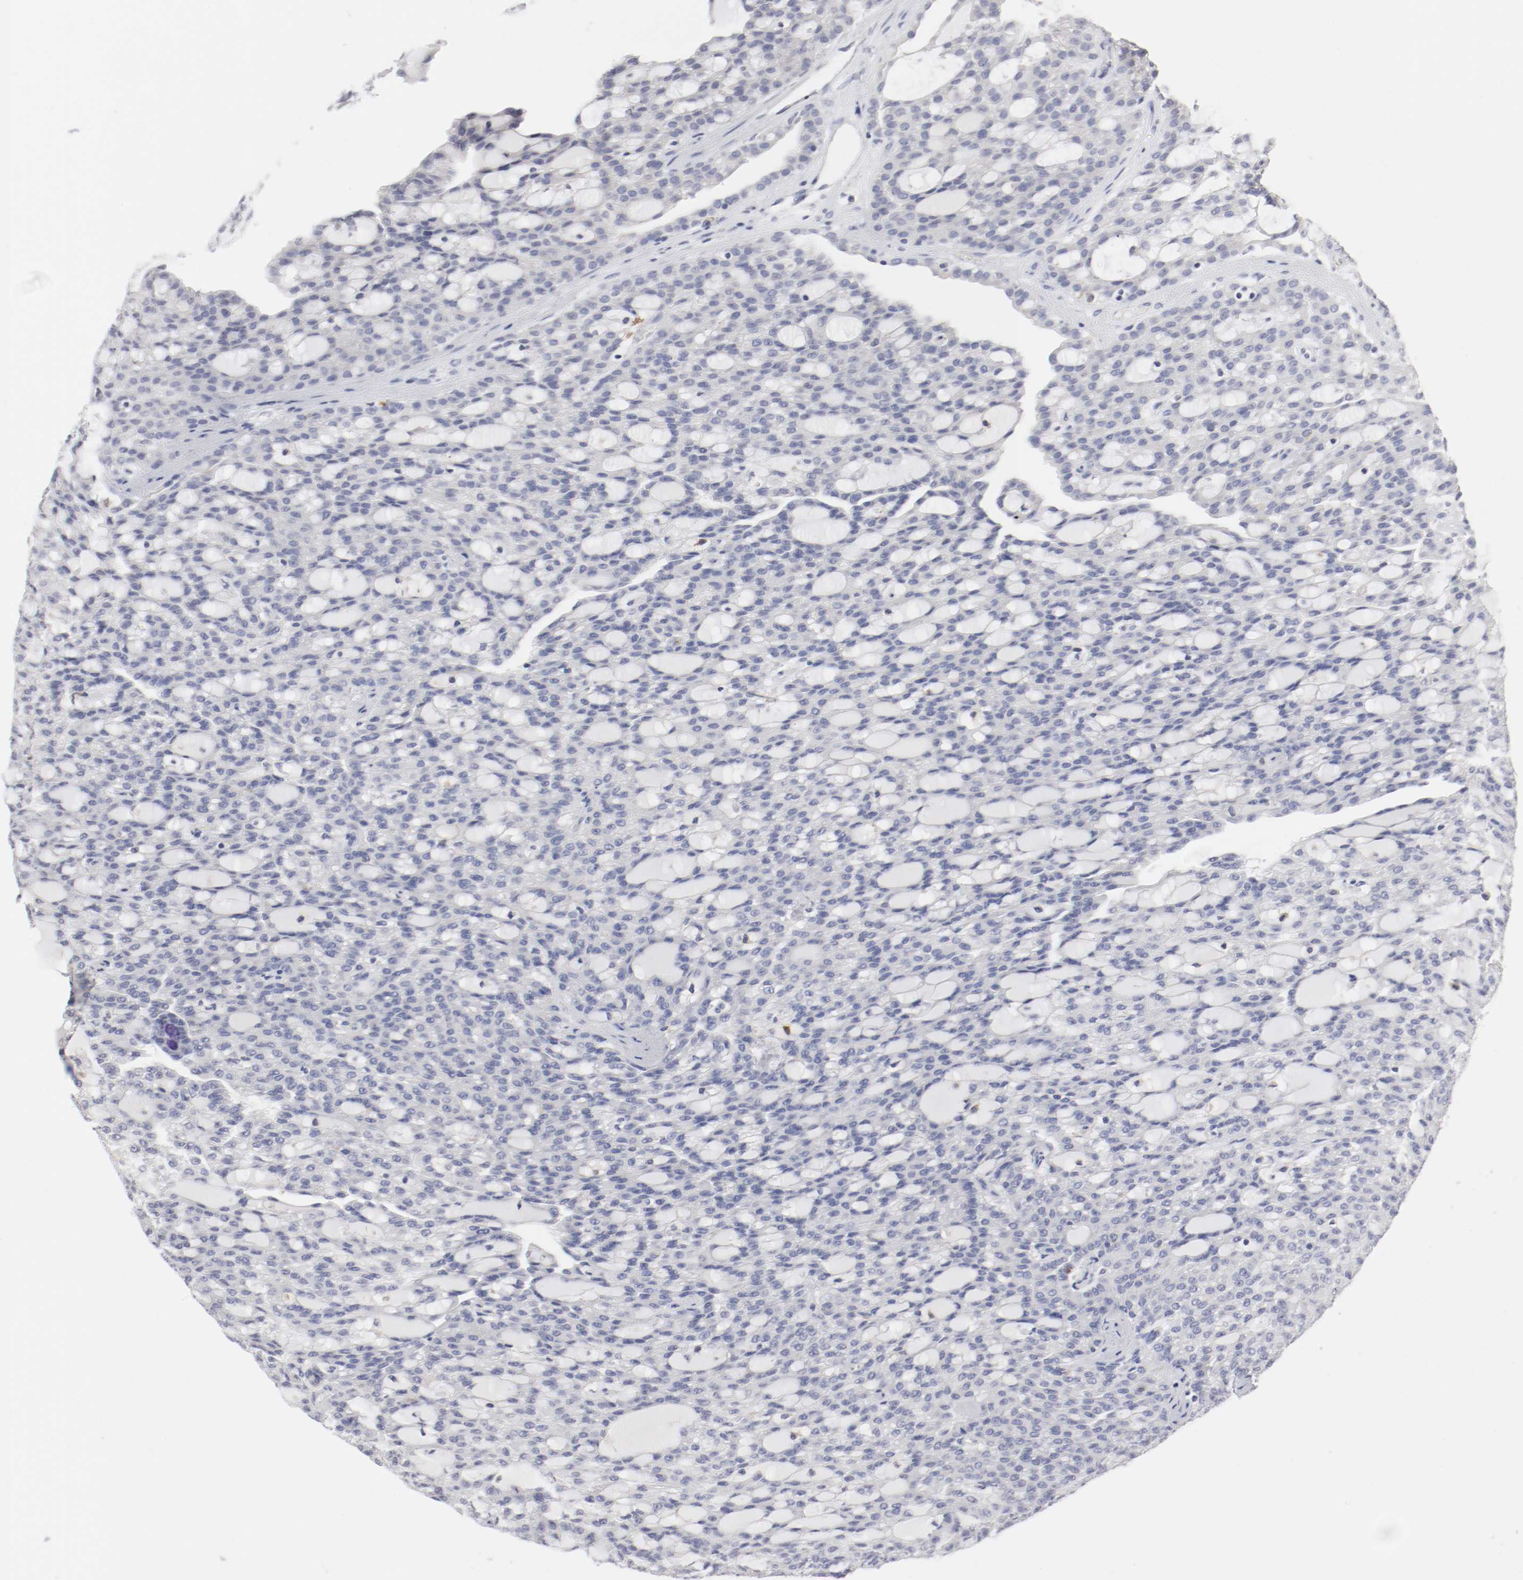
{"staining": {"intensity": "negative", "quantity": "none", "location": "none"}, "tissue": "renal cancer", "cell_type": "Tumor cells", "image_type": "cancer", "snomed": [{"axis": "morphology", "description": "Adenocarcinoma, NOS"}, {"axis": "topography", "description": "Kidney"}], "caption": "Immunohistochemistry (IHC) photomicrograph of renal adenocarcinoma stained for a protein (brown), which demonstrates no positivity in tumor cells. Brightfield microscopy of immunohistochemistry stained with DAB (3,3'-diaminobenzidine) (brown) and hematoxylin (blue), captured at high magnification.", "gene": "ITGAX", "patient": {"sex": "male", "age": 63}}